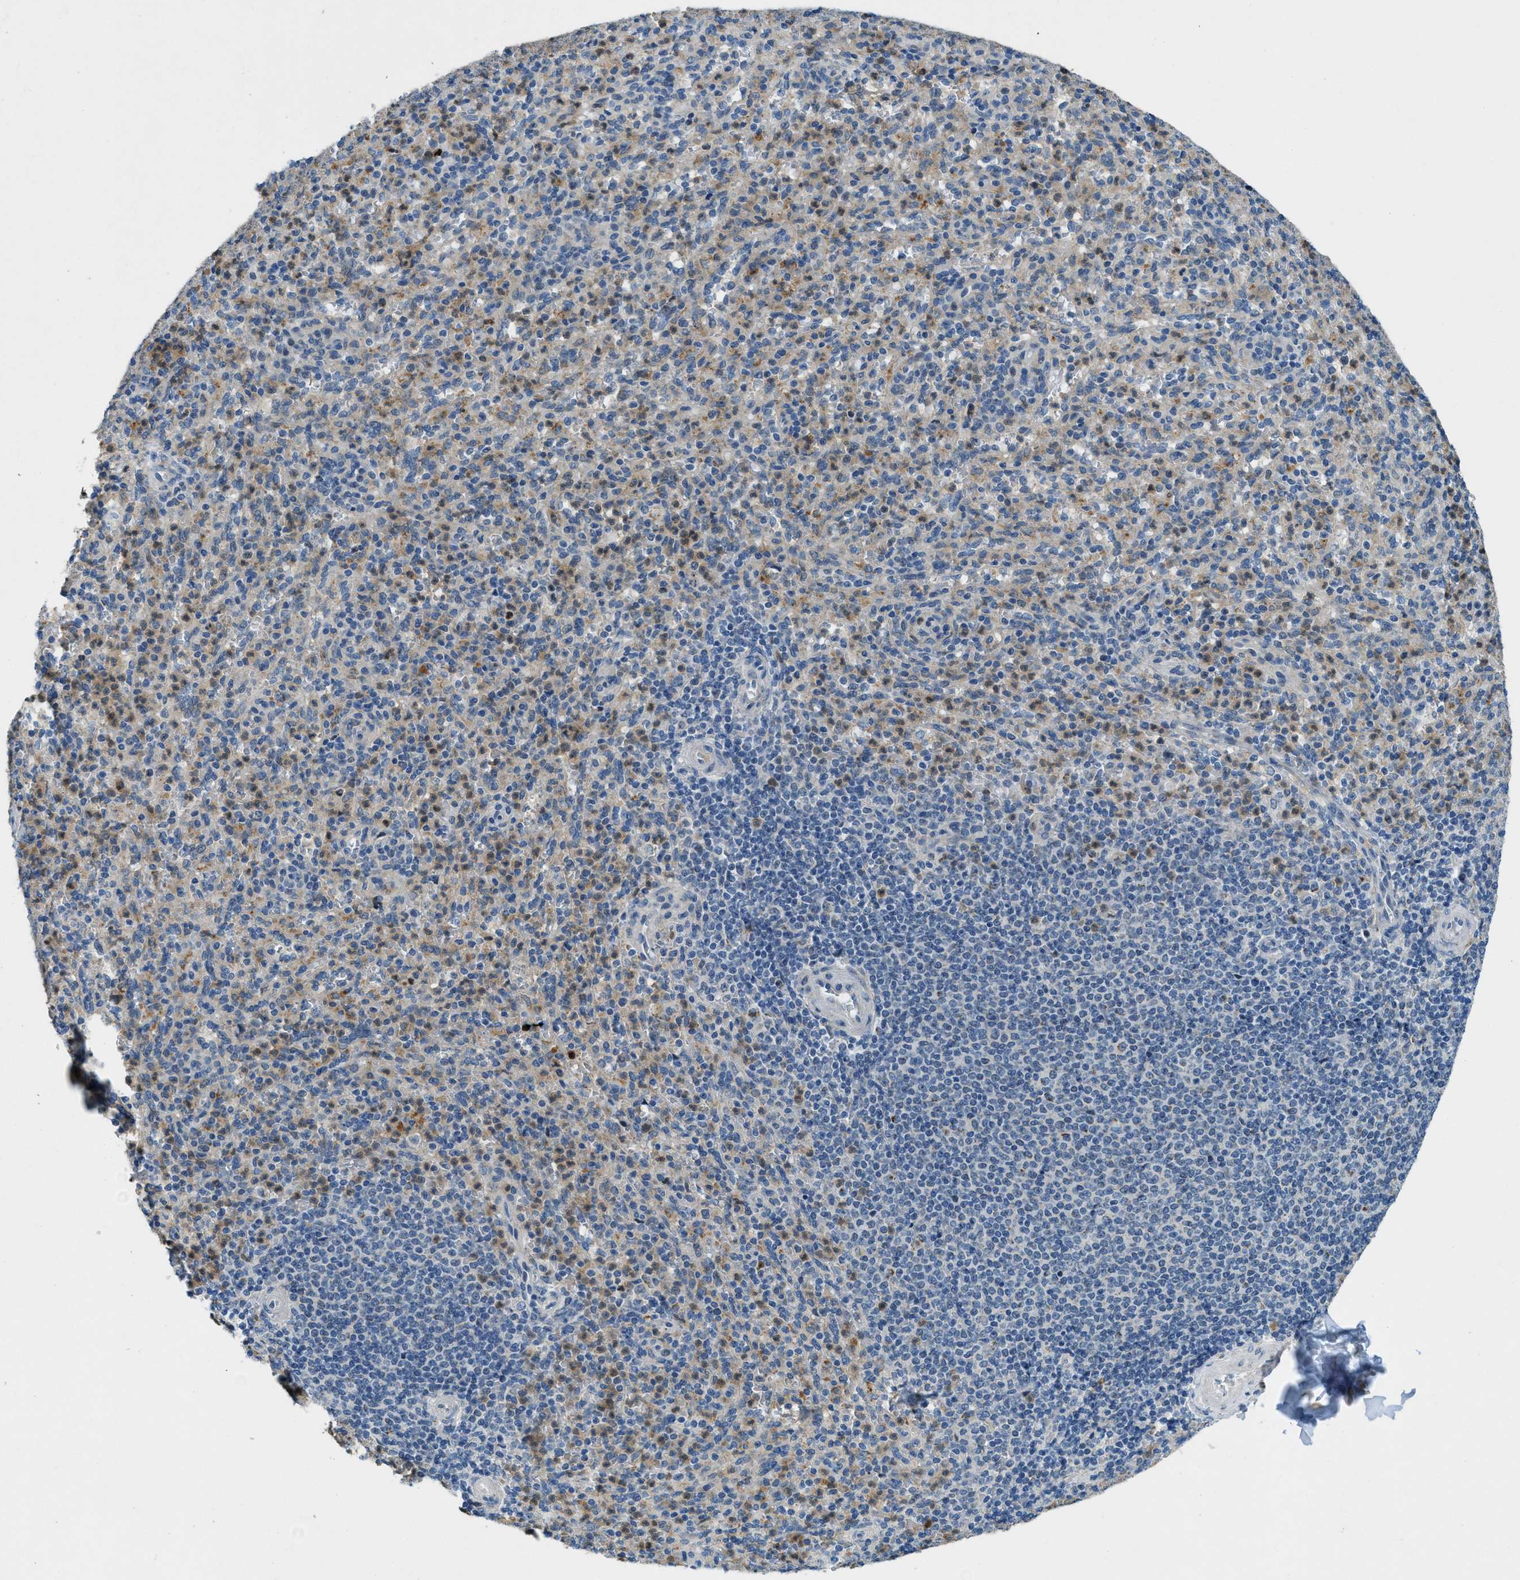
{"staining": {"intensity": "moderate", "quantity": "25%-75%", "location": "cytoplasmic/membranous"}, "tissue": "spleen", "cell_type": "Cells in red pulp", "image_type": "normal", "snomed": [{"axis": "morphology", "description": "Normal tissue, NOS"}, {"axis": "topography", "description": "Spleen"}], "caption": "Brown immunohistochemical staining in unremarkable human spleen demonstrates moderate cytoplasmic/membranous positivity in approximately 25%-75% of cells in red pulp.", "gene": "SNX14", "patient": {"sex": "male", "age": 36}}